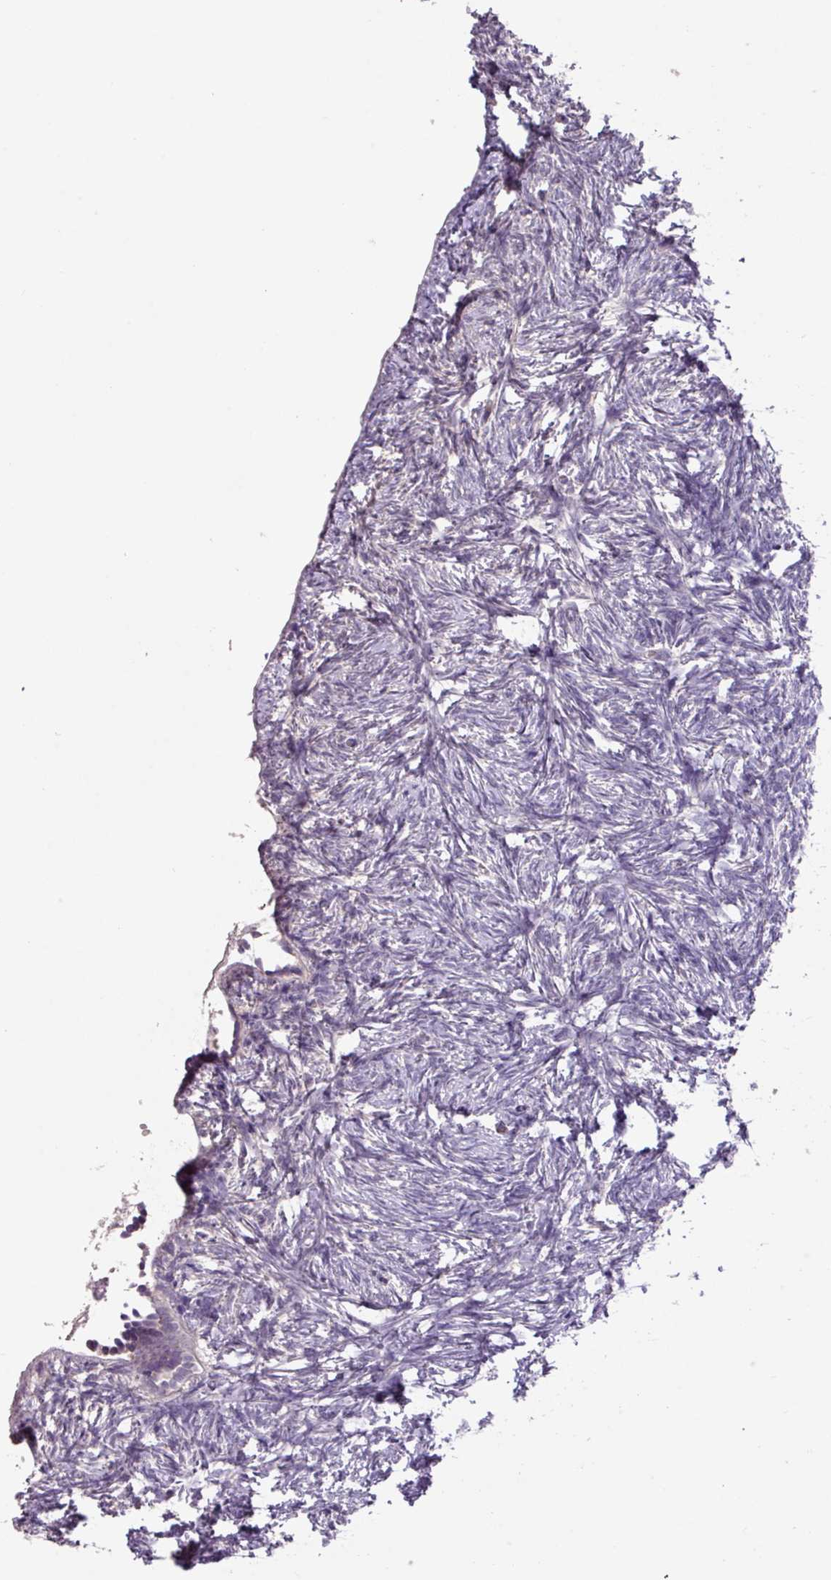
{"staining": {"intensity": "negative", "quantity": "none", "location": "none"}, "tissue": "ovary", "cell_type": "Follicle cells", "image_type": "normal", "snomed": [{"axis": "morphology", "description": "Normal tissue, NOS"}, {"axis": "topography", "description": "Ovary"}], "caption": "Protein analysis of unremarkable ovary displays no significant expression in follicle cells.", "gene": "PRADC1", "patient": {"sex": "female", "age": 51}}